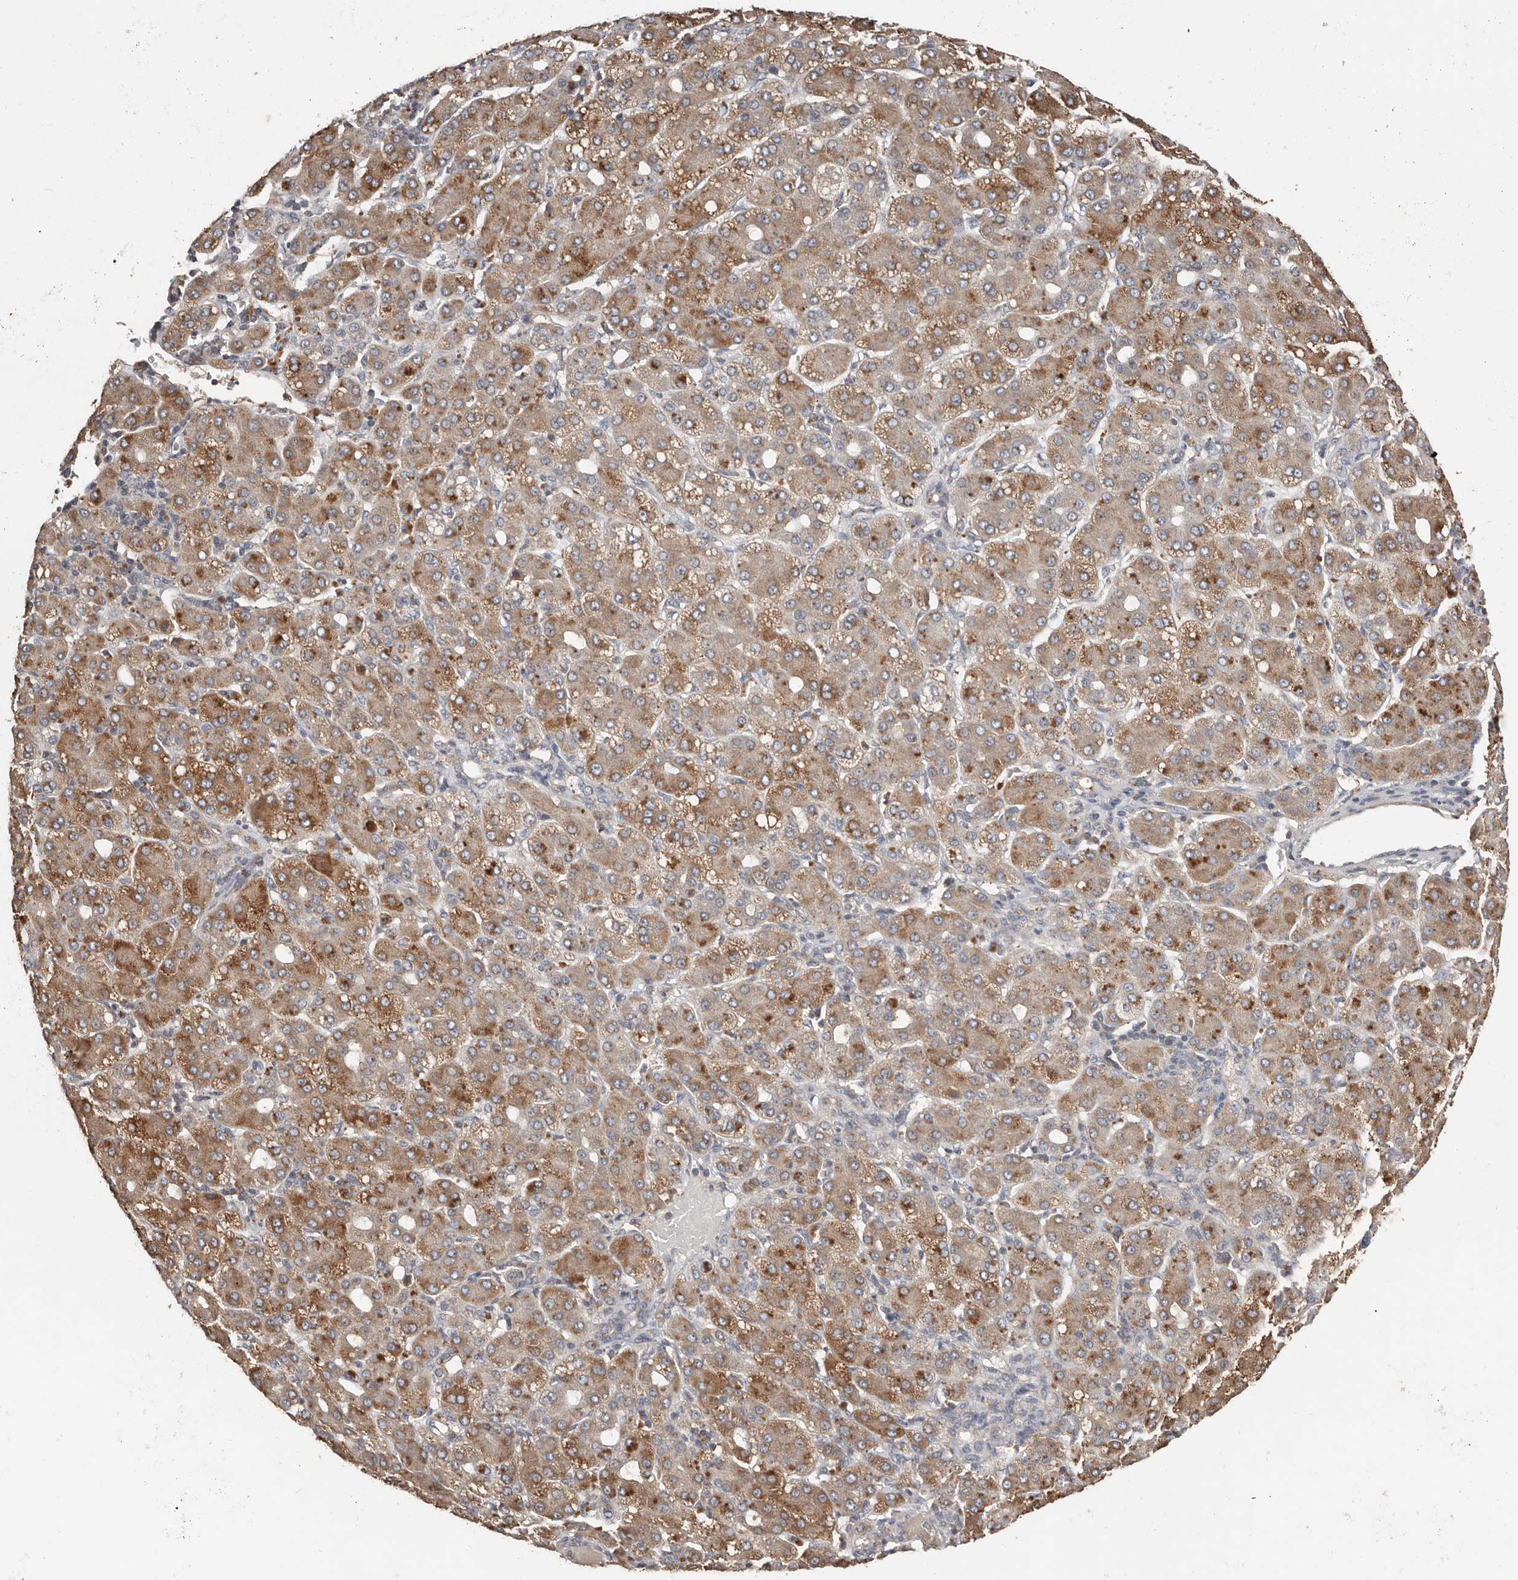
{"staining": {"intensity": "moderate", "quantity": ">75%", "location": "cytoplasmic/membranous"}, "tissue": "liver cancer", "cell_type": "Tumor cells", "image_type": "cancer", "snomed": [{"axis": "morphology", "description": "Carcinoma, Hepatocellular, NOS"}, {"axis": "topography", "description": "Liver"}], "caption": "Moderate cytoplasmic/membranous protein positivity is seen in approximately >75% of tumor cells in hepatocellular carcinoma (liver).", "gene": "SLC39A2", "patient": {"sex": "male", "age": 65}}